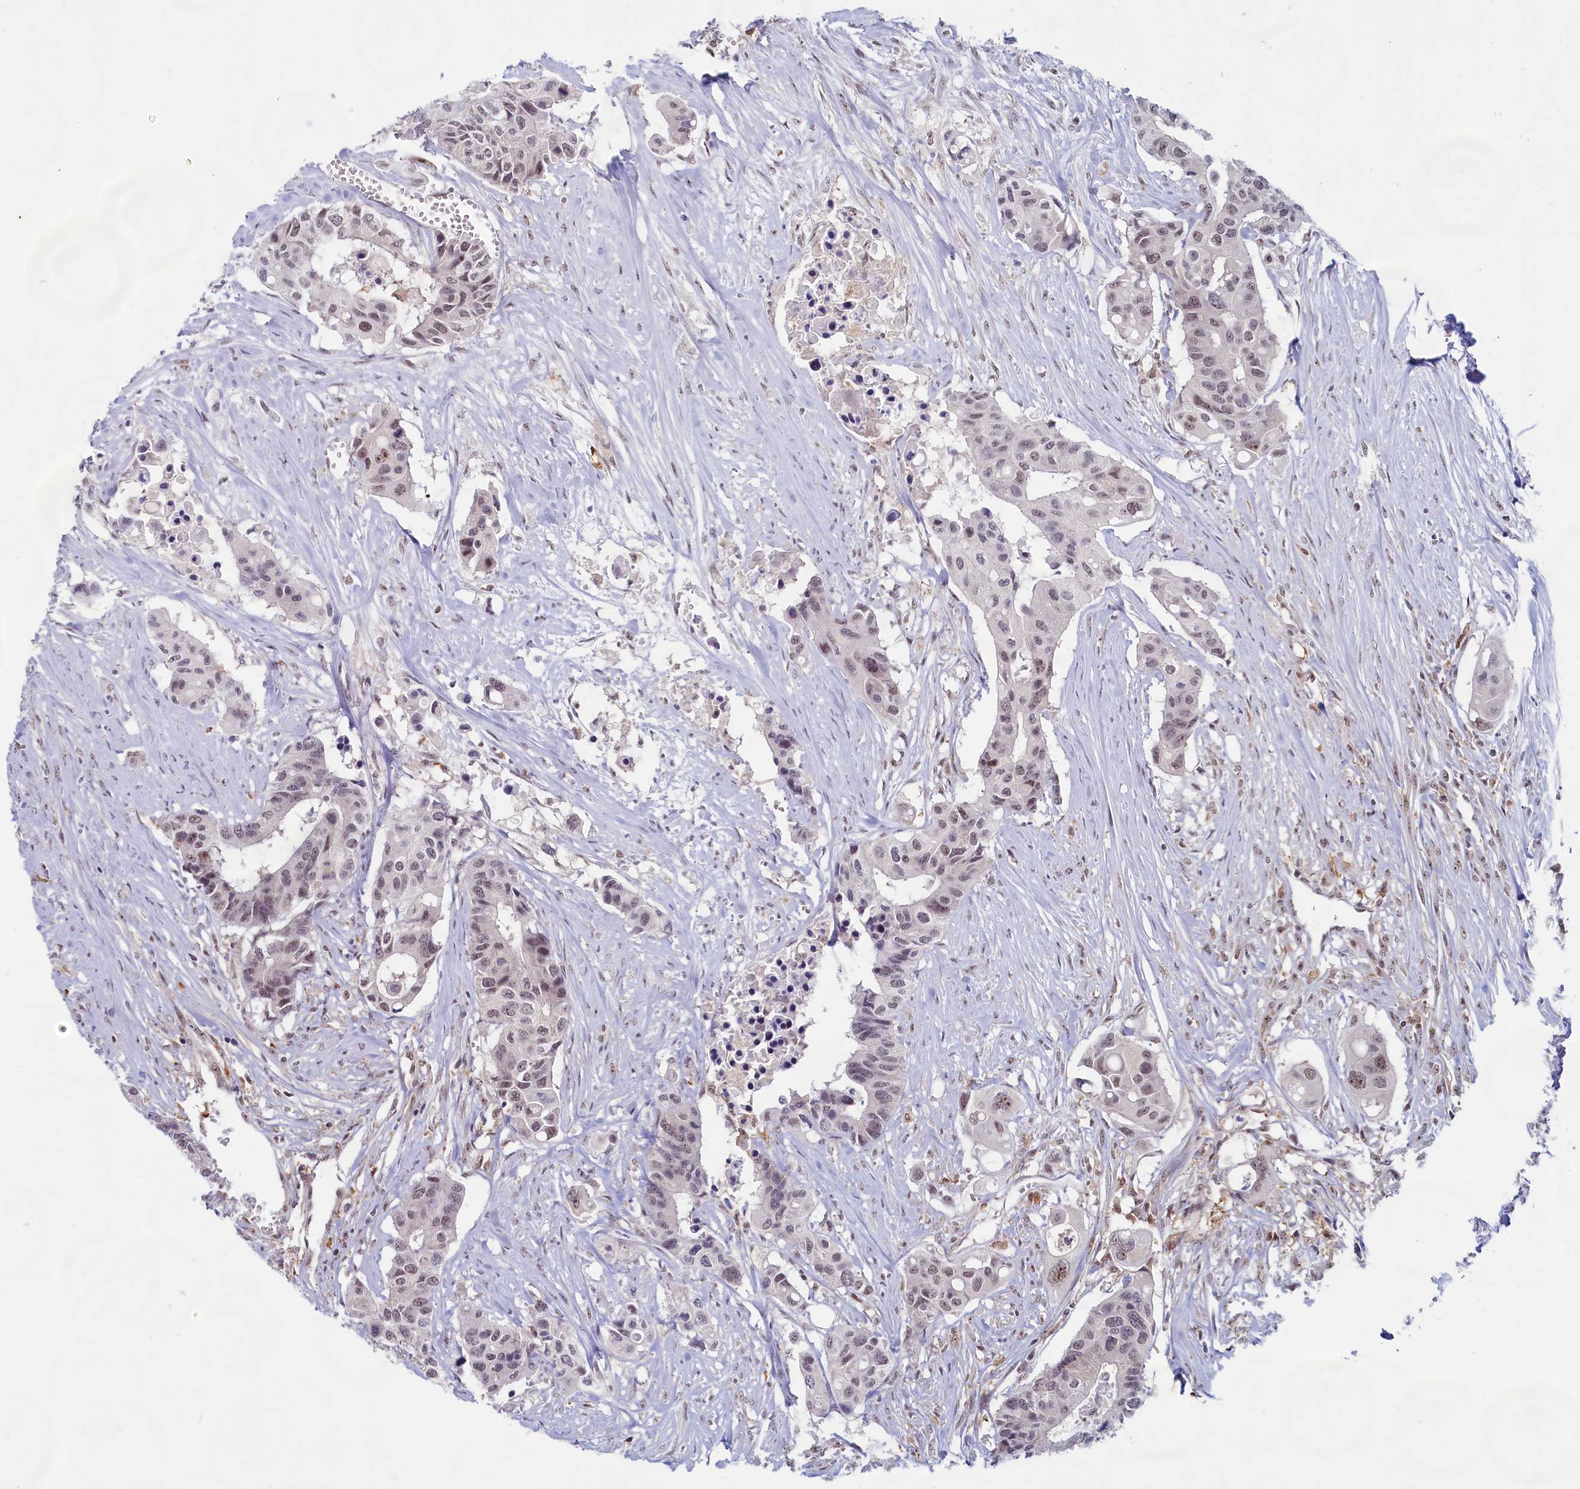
{"staining": {"intensity": "weak", "quantity": "25%-75%", "location": "nuclear"}, "tissue": "colorectal cancer", "cell_type": "Tumor cells", "image_type": "cancer", "snomed": [{"axis": "morphology", "description": "Adenocarcinoma, NOS"}, {"axis": "topography", "description": "Colon"}], "caption": "Colorectal adenocarcinoma stained with a protein marker exhibits weak staining in tumor cells.", "gene": "C1D", "patient": {"sex": "male", "age": 77}}